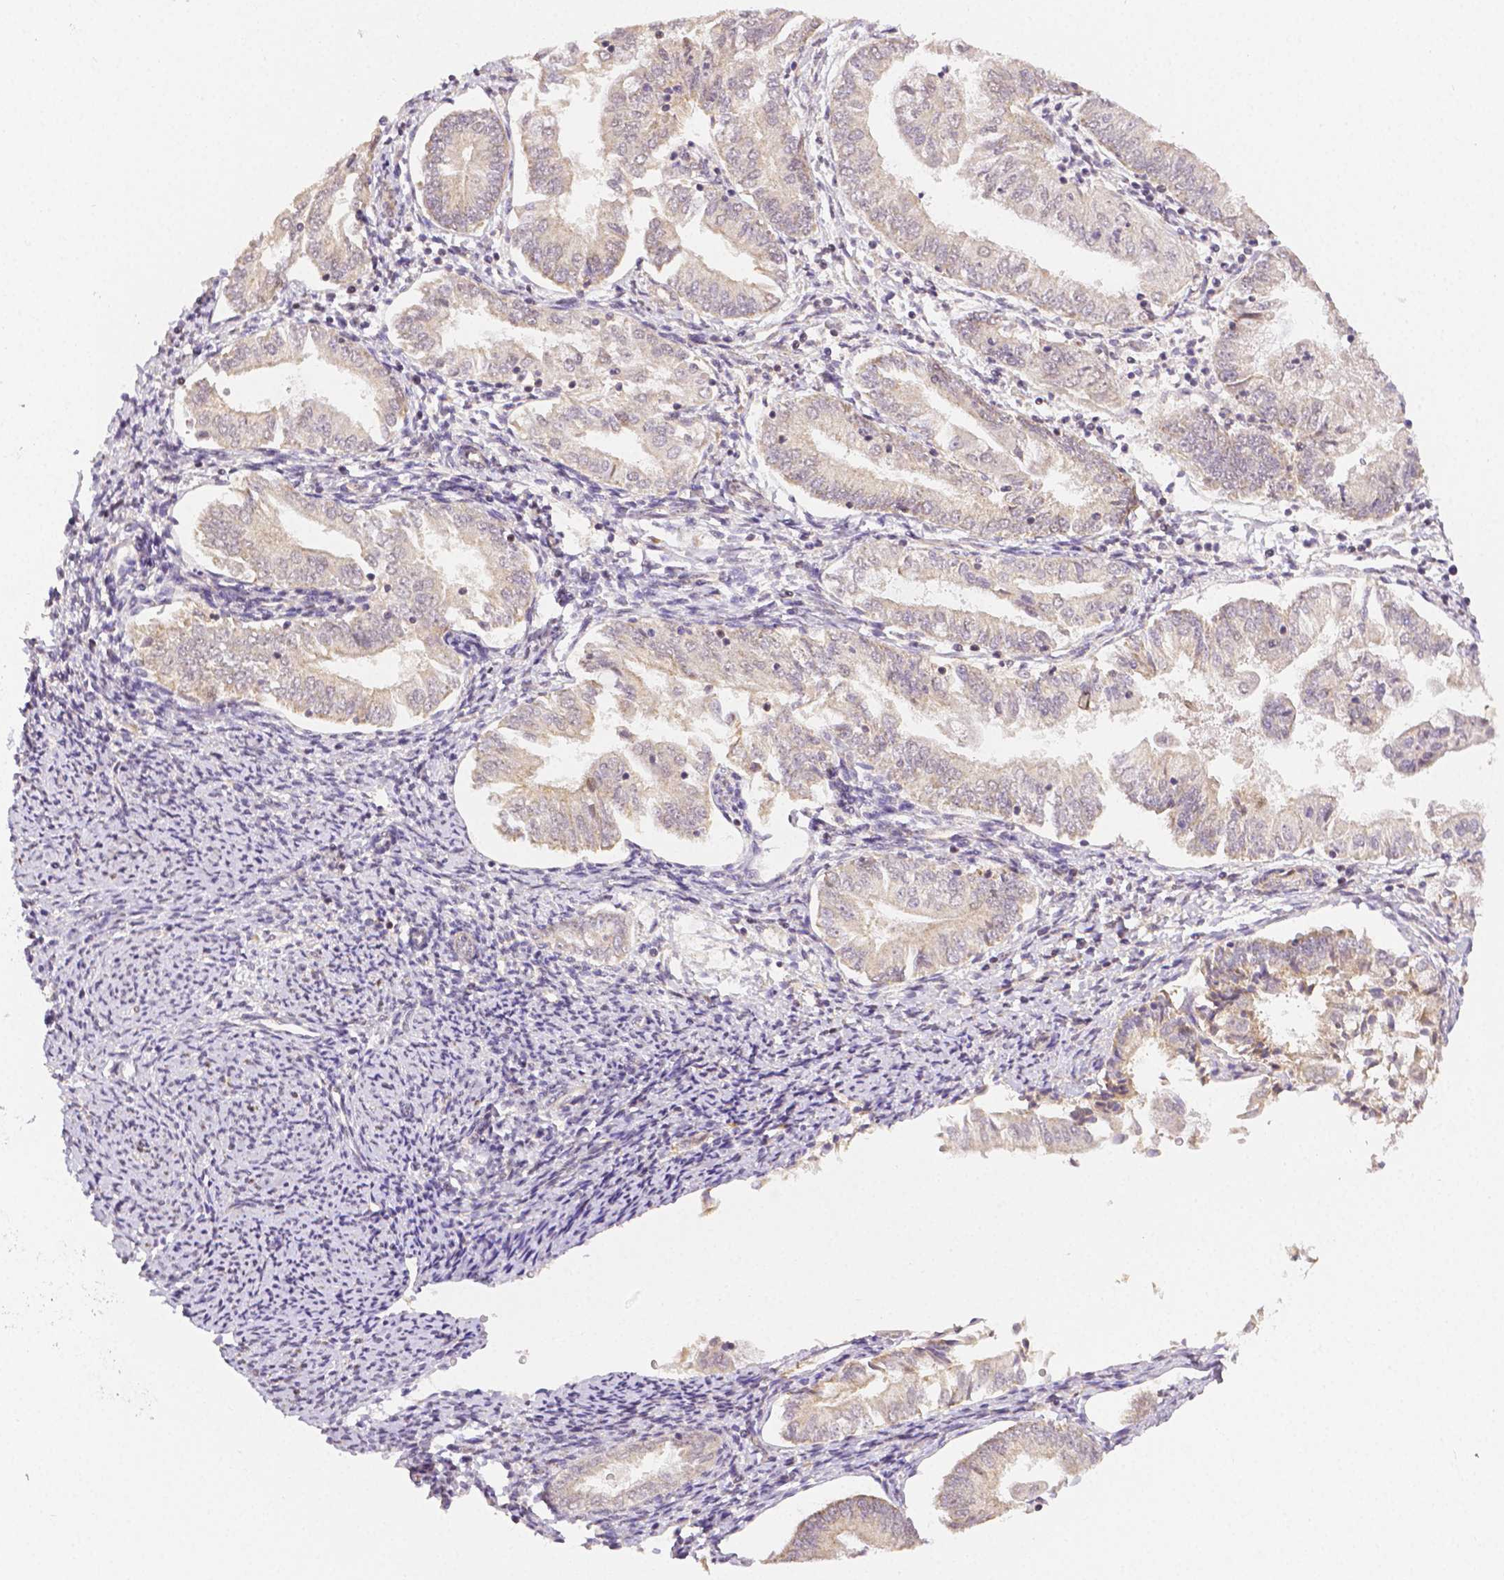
{"staining": {"intensity": "weak", "quantity": "<25%", "location": "nuclear"}, "tissue": "endometrial cancer", "cell_type": "Tumor cells", "image_type": "cancer", "snomed": [{"axis": "morphology", "description": "Adenocarcinoma, NOS"}, {"axis": "topography", "description": "Endometrium"}], "caption": "IHC of endometrial adenocarcinoma displays no staining in tumor cells. Nuclei are stained in blue.", "gene": "RHOT1", "patient": {"sex": "female", "age": 55}}